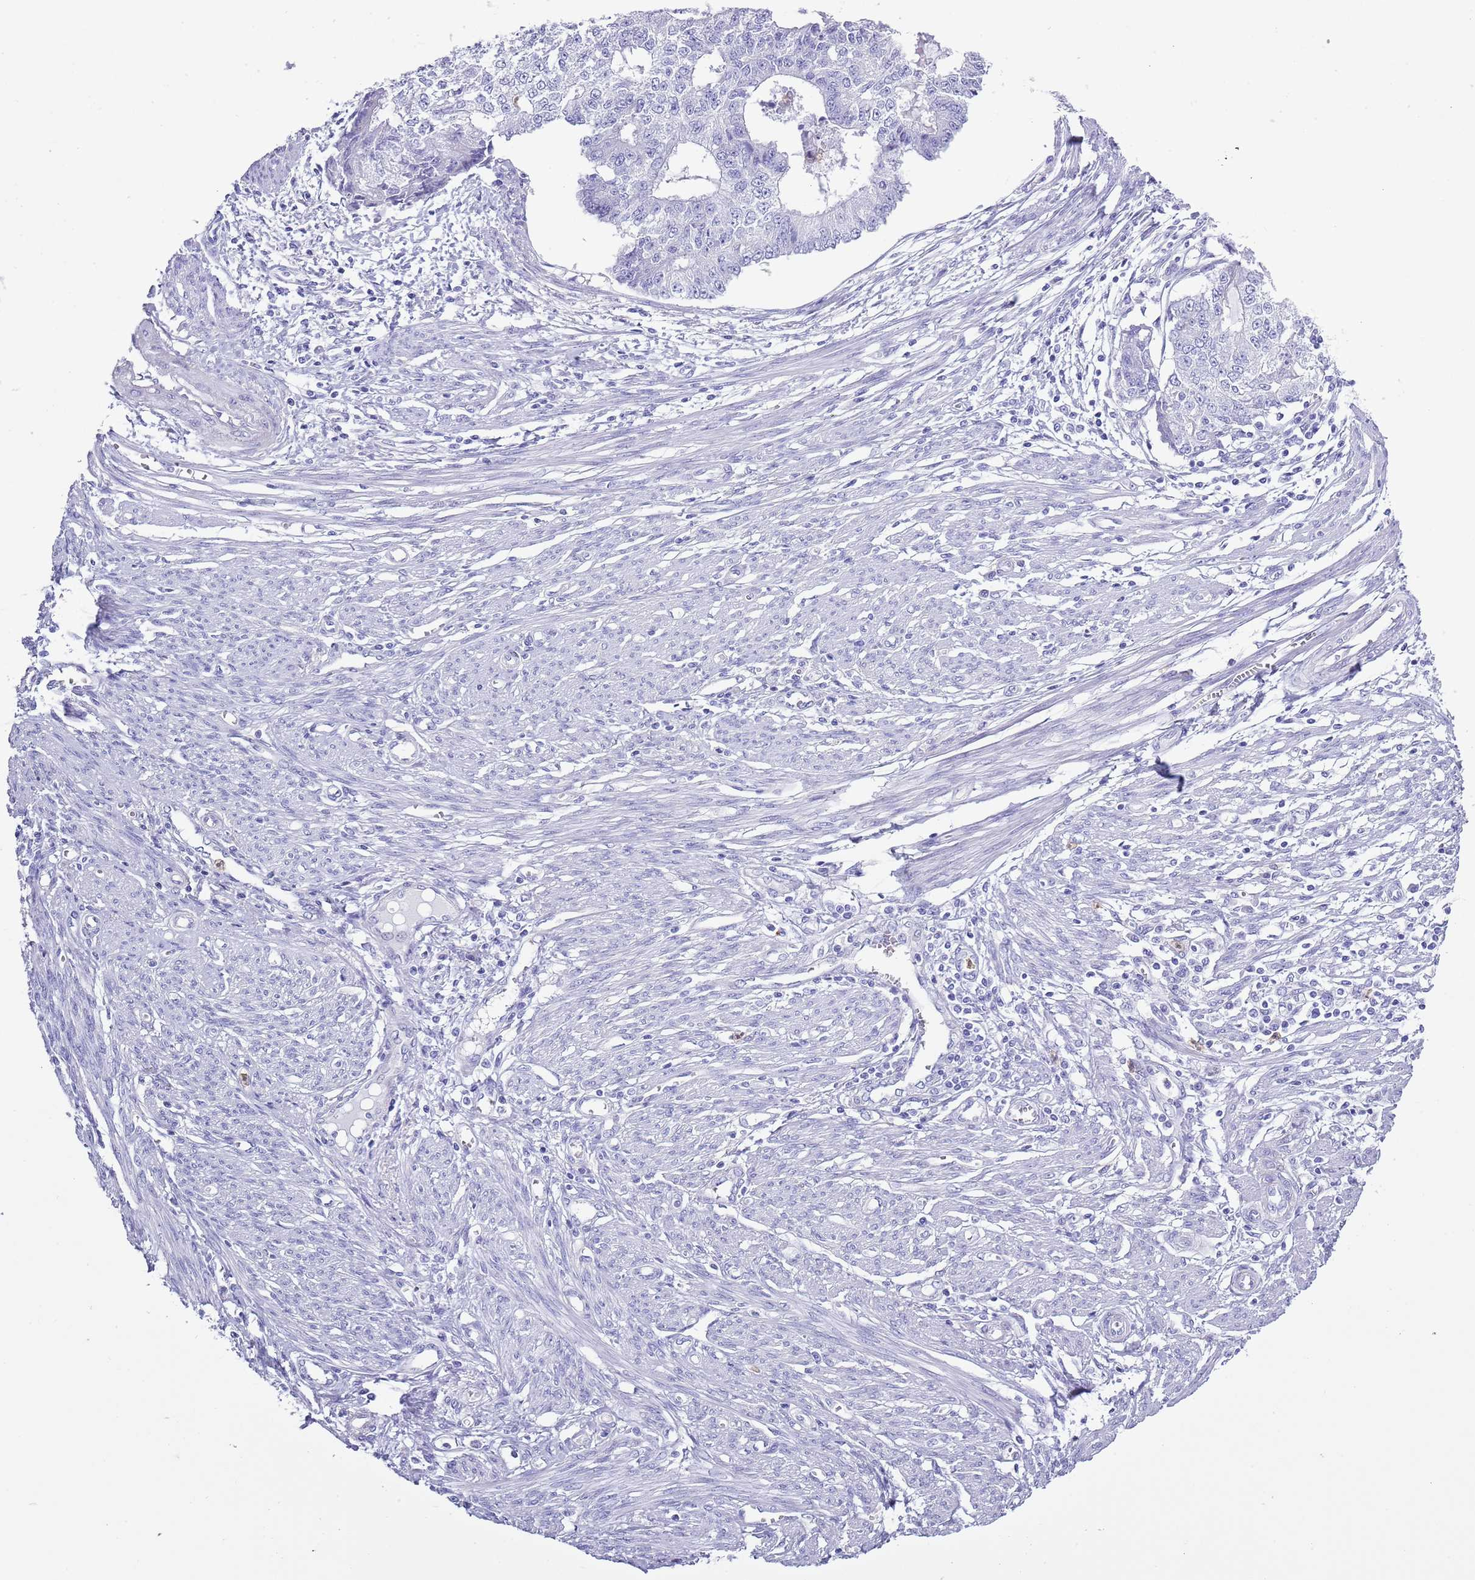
{"staining": {"intensity": "negative", "quantity": "none", "location": "none"}, "tissue": "endometrial cancer", "cell_type": "Tumor cells", "image_type": "cancer", "snomed": [{"axis": "morphology", "description": "Adenocarcinoma, NOS"}, {"axis": "topography", "description": "Endometrium"}], "caption": "There is no significant staining in tumor cells of endometrial cancer.", "gene": "ZFP2", "patient": {"sex": "female", "age": 56}}